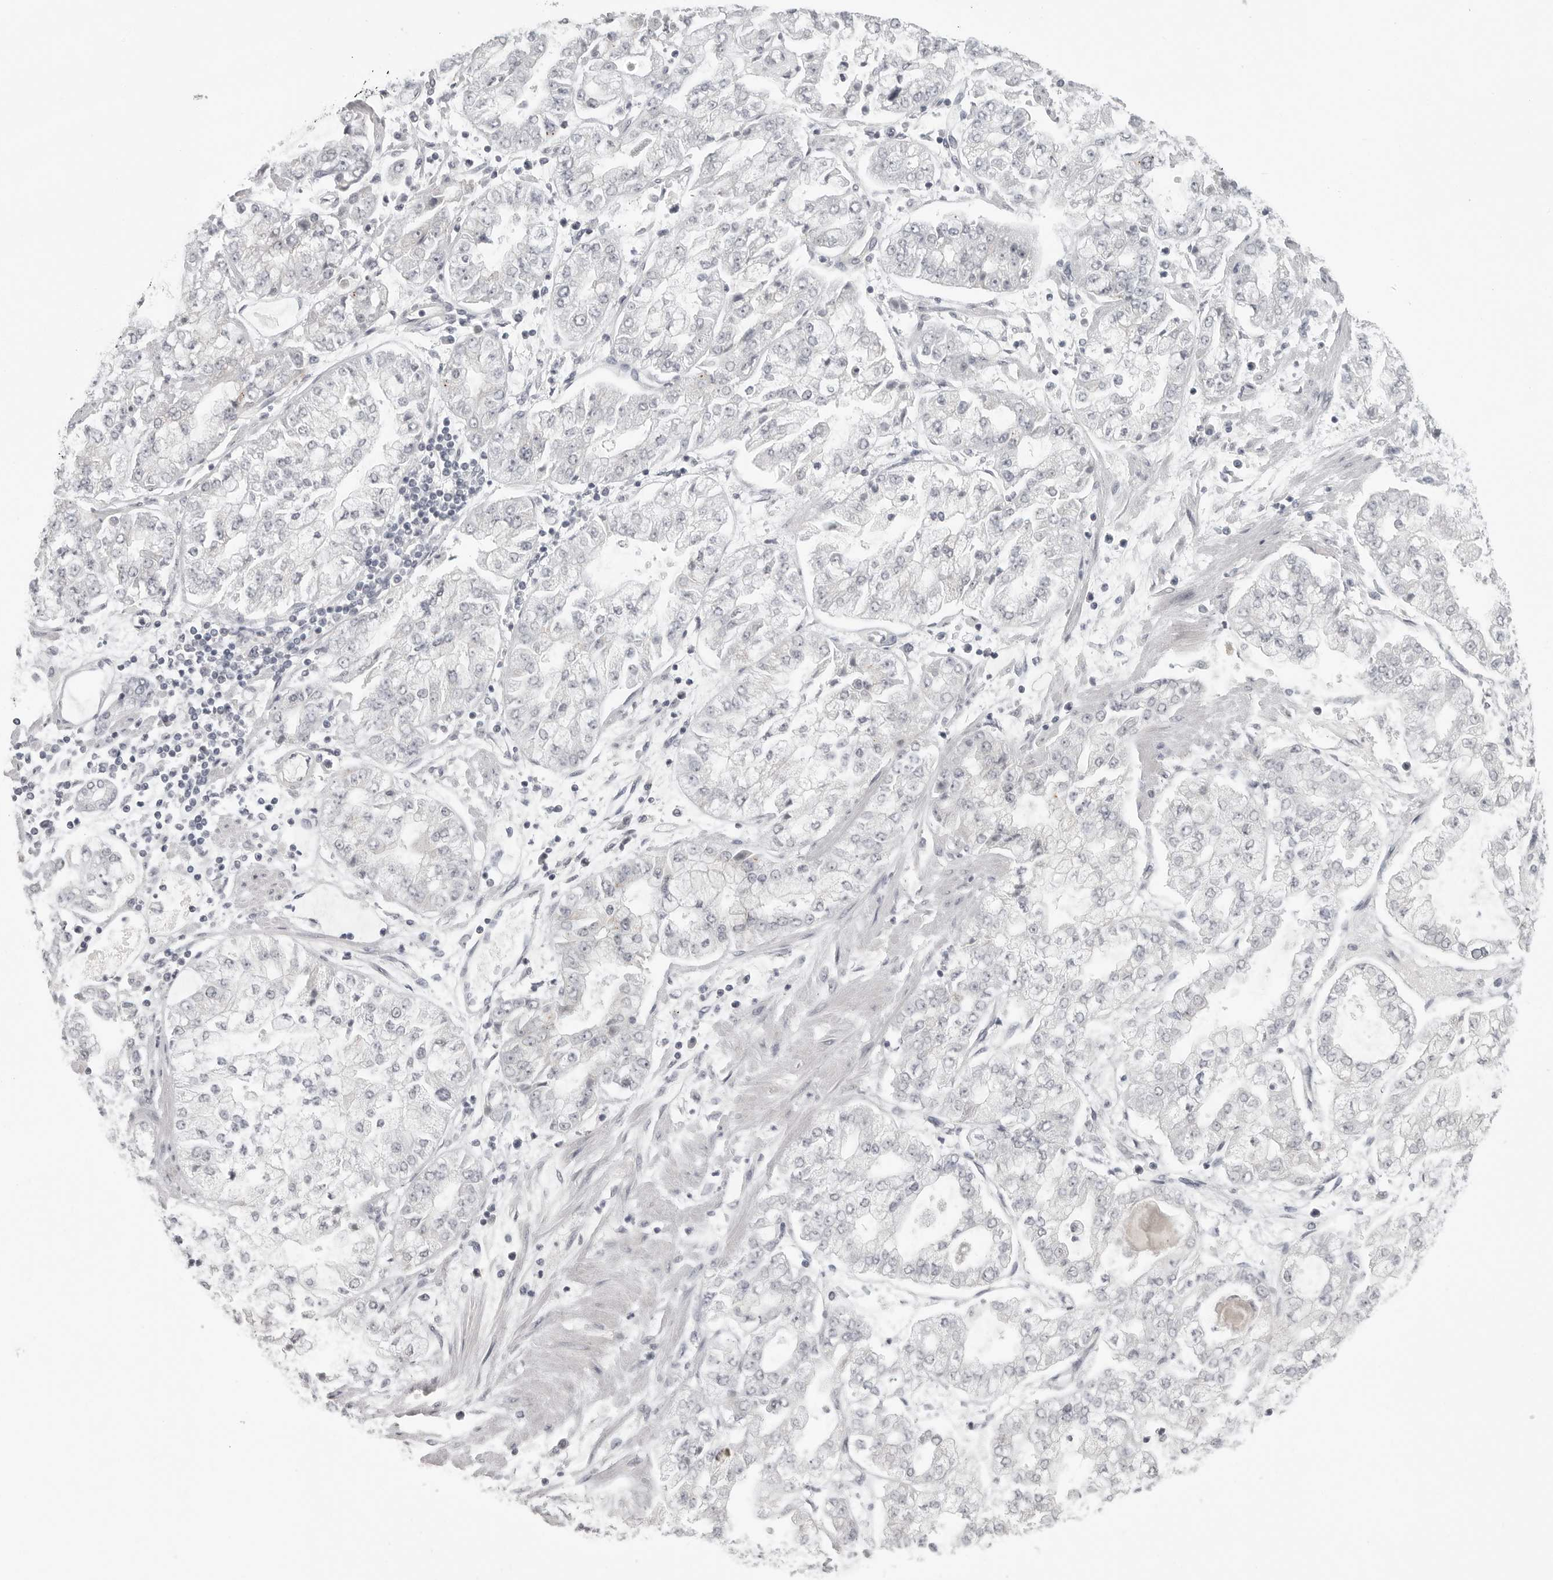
{"staining": {"intensity": "negative", "quantity": "none", "location": "none"}, "tissue": "stomach cancer", "cell_type": "Tumor cells", "image_type": "cancer", "snomed": [{"axis": "morphology", "description": "Adenocarcinoma, NOS"}, {"axis": "topography", "description": "Stomach"}], "caption": "Tumor cells are negative for protein expression in human stomach cancer. (Brightfield microscopy of DAB (3,3'-diaminobenzidine) IHC at high magnification).", "gene": "TUT4", "patient": {"sex": "male", "age": 76}}